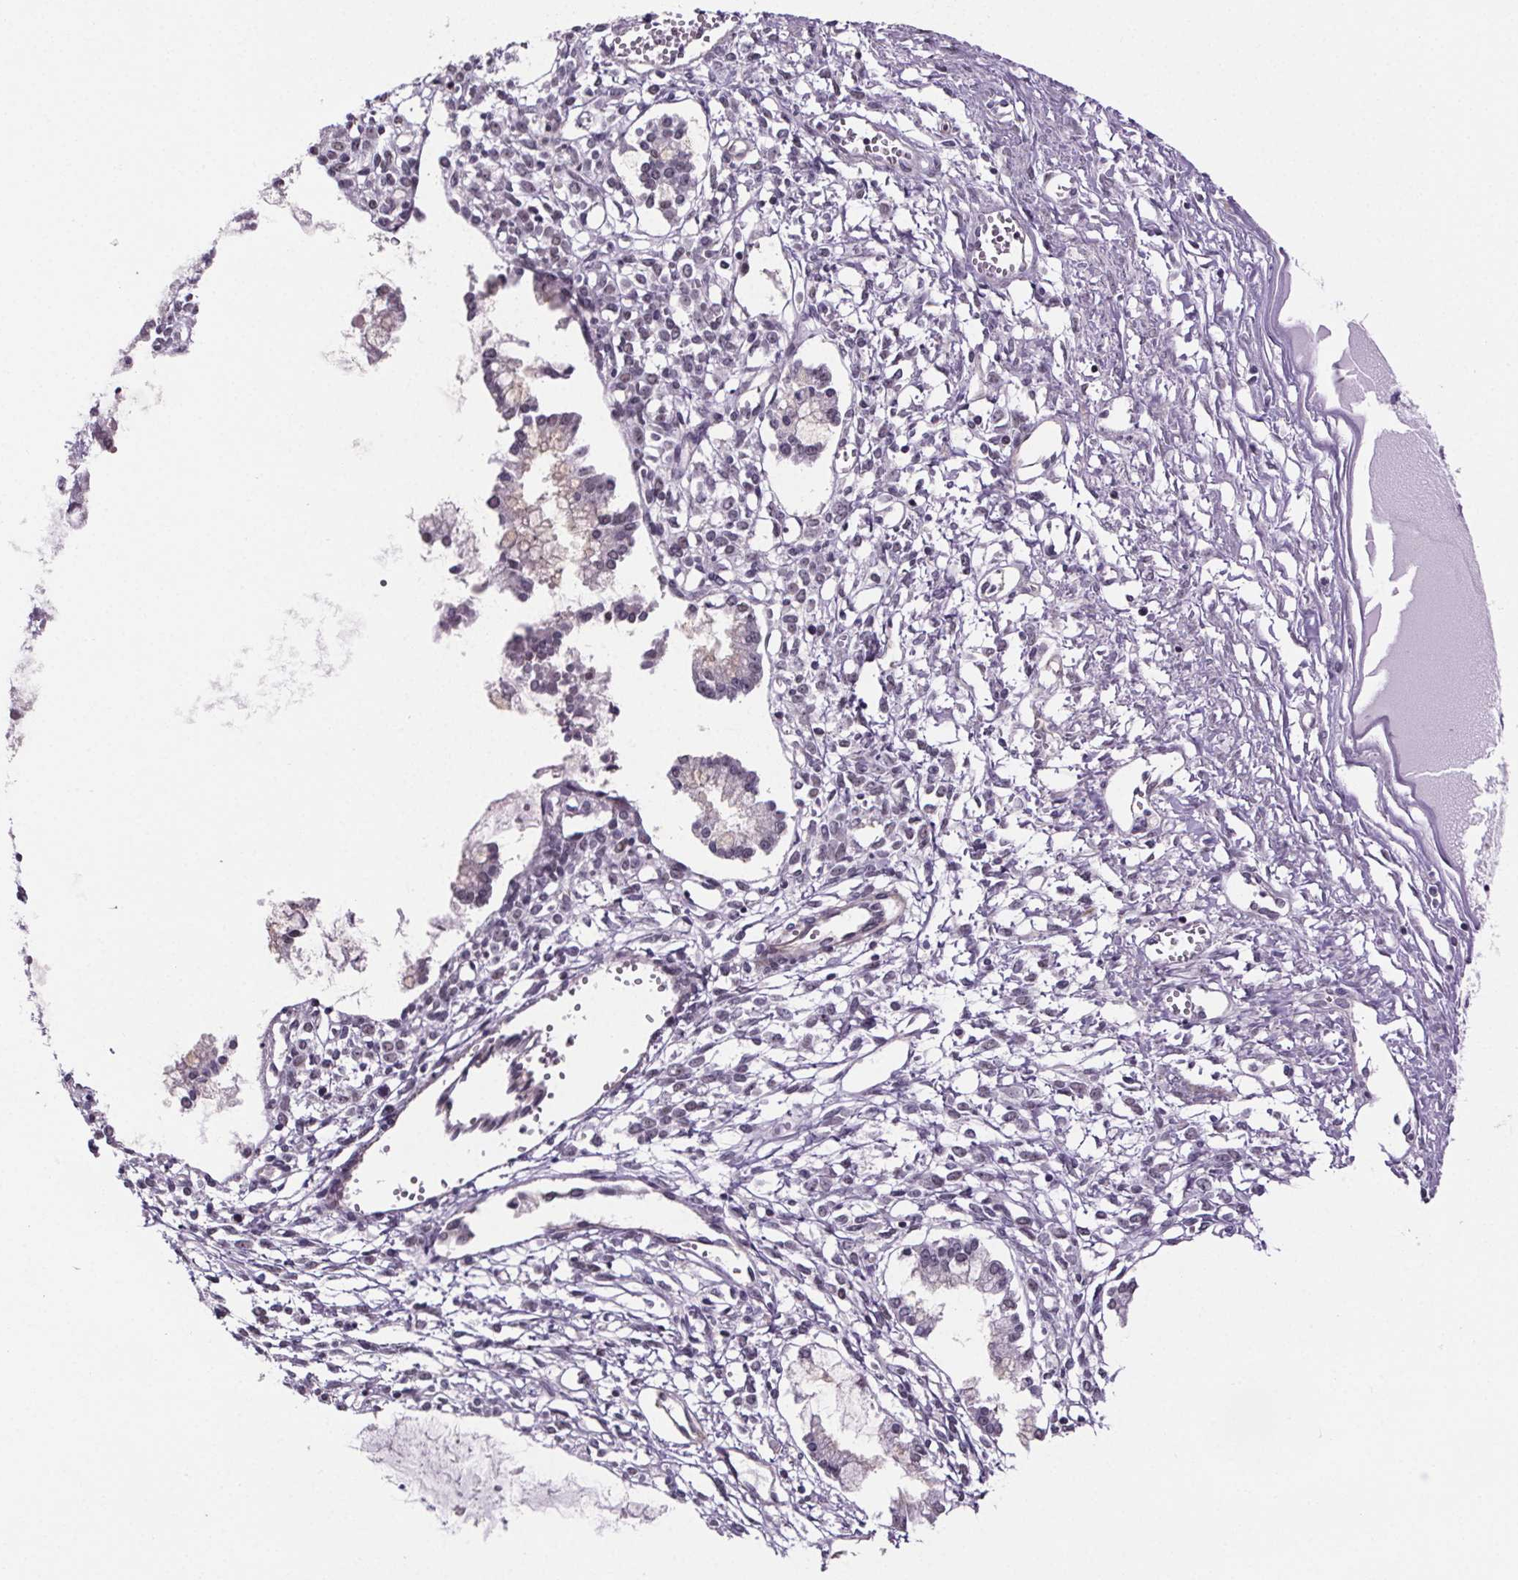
{"staining": {"intensity": "negative", "quantity": "none", "location": "none"}, "tissue": "ovarian cancer", "cell_type": "Tumor cells", "image_type": "cancer", "snomed": [{"axis": "morphology", "description": "Cystadenocarcinoma, mucinous, NOS"}, {"axis": "topography", "description": "Ovary"}], "caption": "An image of ovarian mucinous cystadenocarcinoma stained for a protein reveals no brown staining in tumor cells.", "gene": "TTC12", "patient": {"sex": "female", "age": 34}}